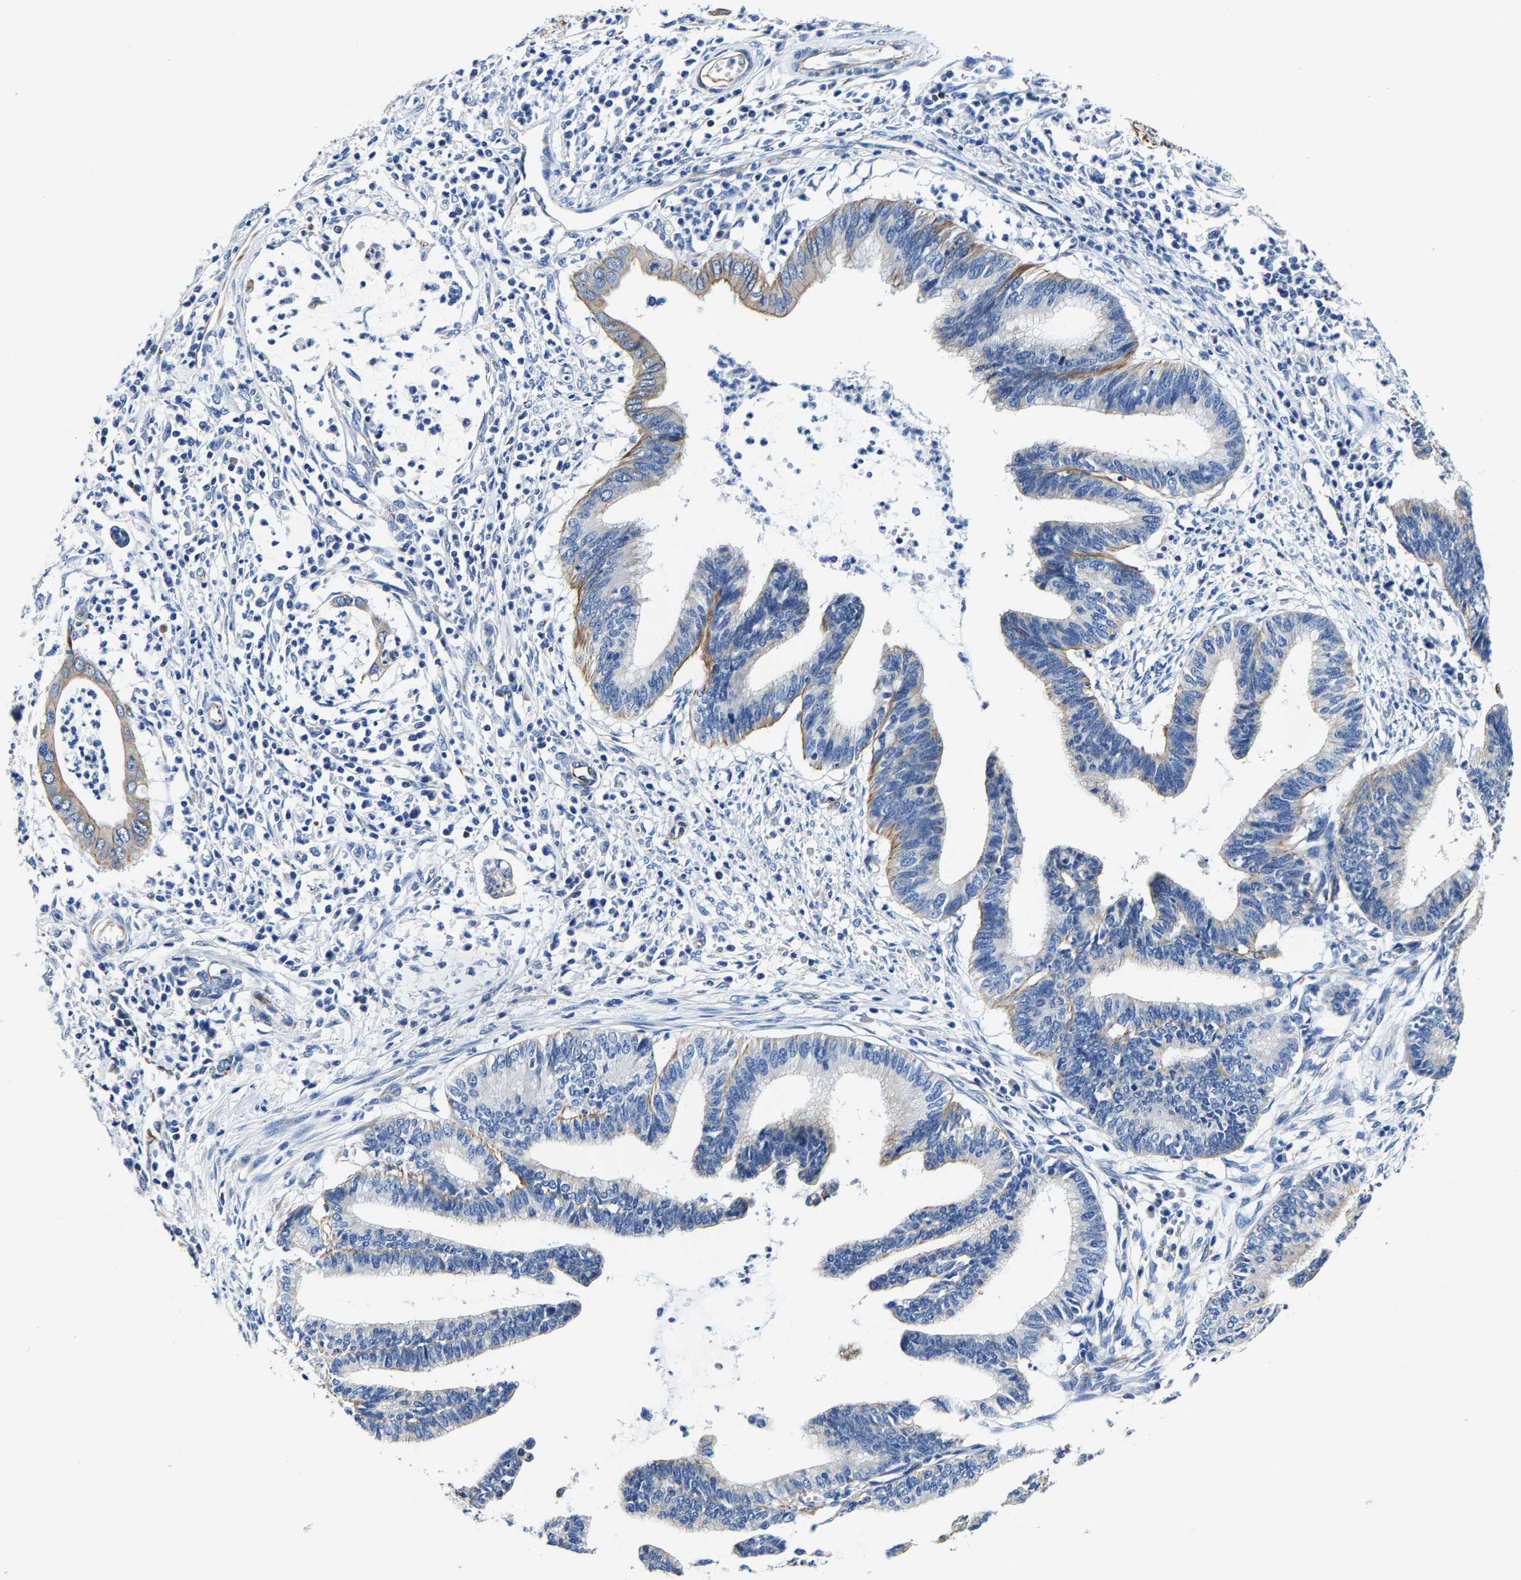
{"staining": {"intensity": "moderate", "quantity": "<25%", "location": "cytoplasmic/membranous"}, "tissue": "cervical cancer", "cell_type": "Tumor cells", "image_type": "cancer", "snomed": [{"axis": "morphology", "description": "Adenocarcinoma, NOS"}, {"axis": "topography", "description": "Cervix"}], "caption": "Immunohistochemical staining of human cervical cancer (adenocarcinoma) reveals moderate cytoplasmic/membranous protein staining in approximately <25% of tumor cells.", "gene": "MMEL1", "patient": {"sex": "female", "age": 36}}